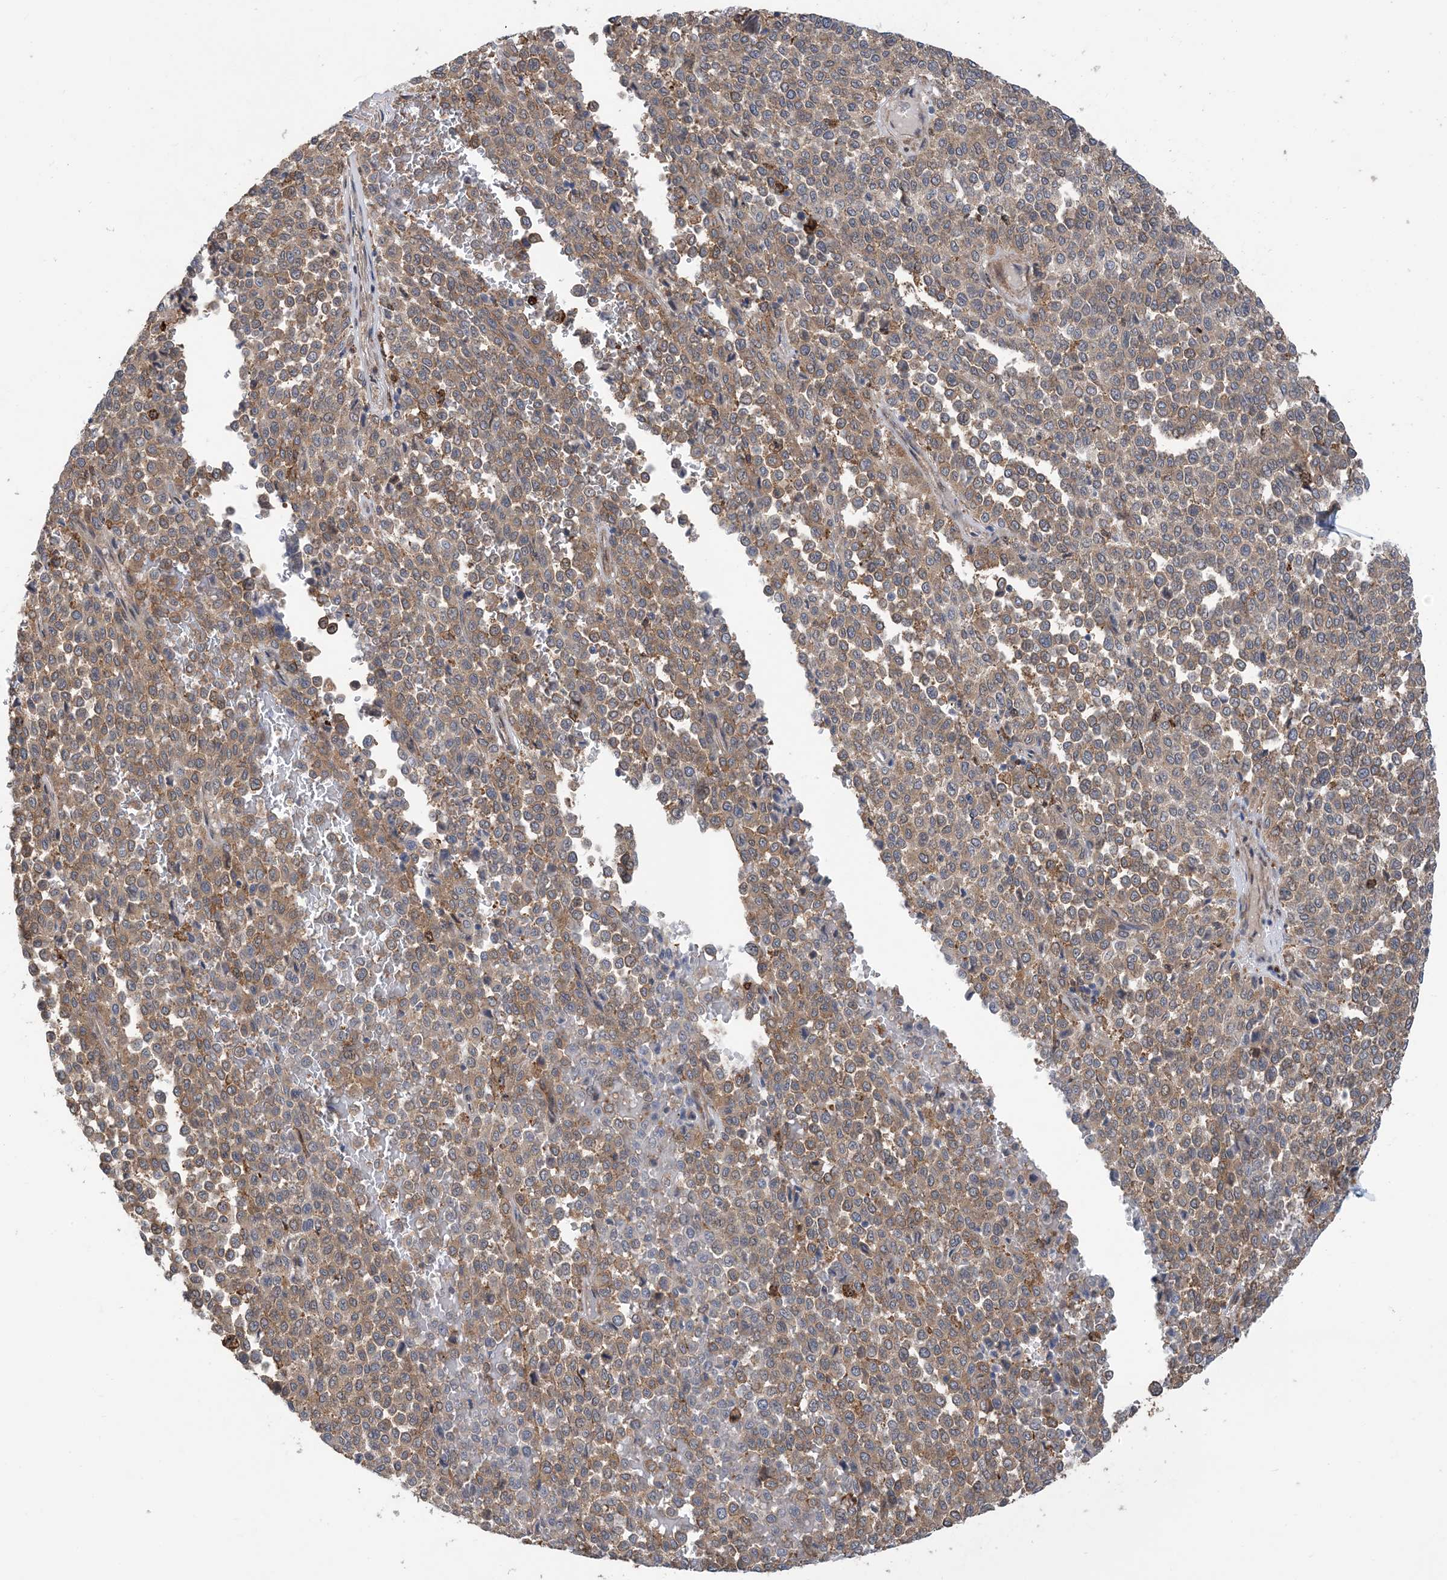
{"staining": {"intensity": "weak", "quantity": ">75%", "location": "cytoplasmic/membranous"}, "tissue": "melanoma", "cell_type": "Tumor cells", "image_type": "cancer", "snomed": [{"axis": "morphology", "description": "Malignant melanoma, Metastatic site"}, {"axis": "topography", "description": "Pancreas"}], "caption": "Immunohistochemical staining of human melanoma exhibits low levels of weak cytoplasmic/membranous protein expression in approximately >75% of tumor cells.", "gene": "HS1BP3", "patient": {"sex": "female", "age": 30}}